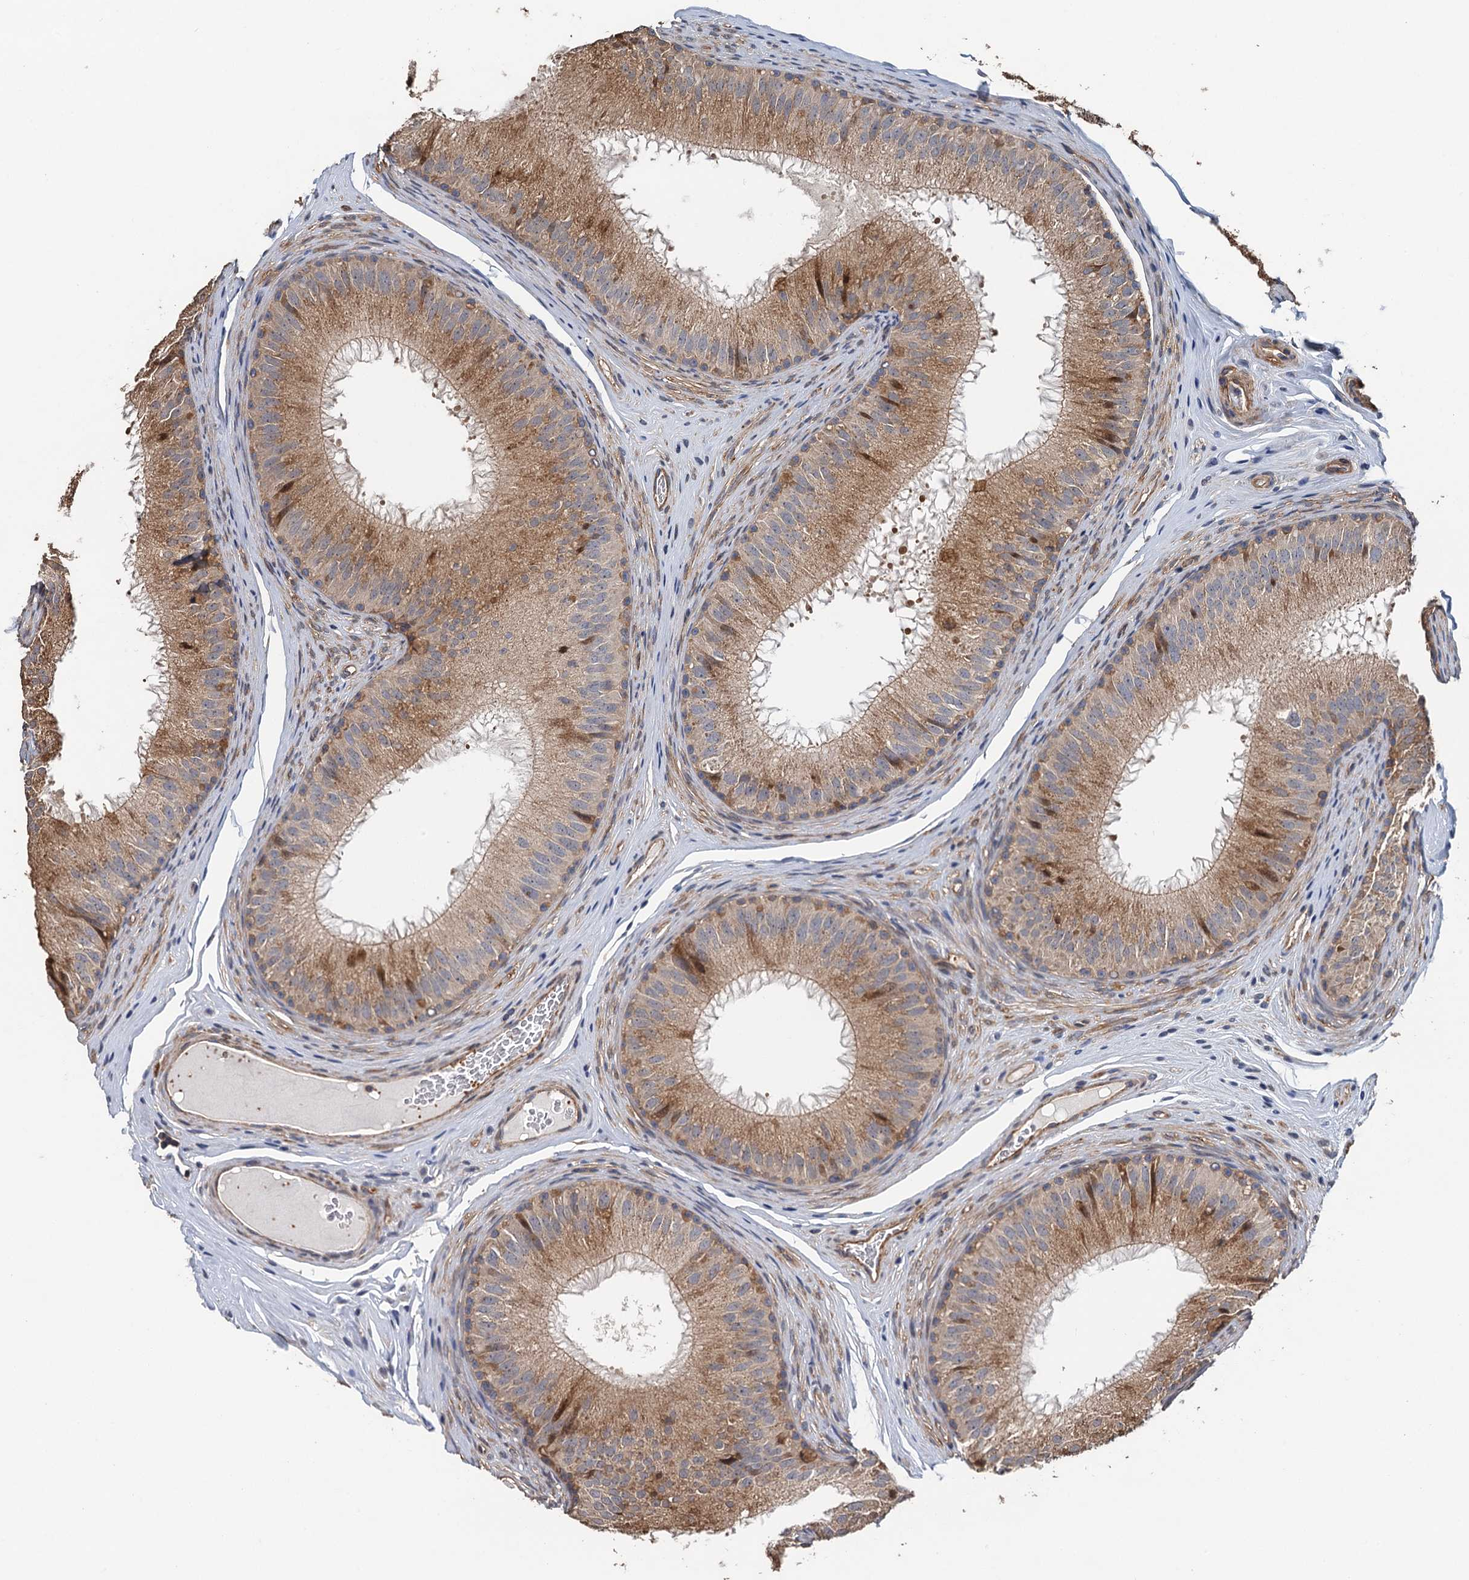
{"staining": {"intensity": "moderate", "quantity": "25%-75%", "location": "cytoplasmic/membranous"}, "tissue": "epididymis", "cell_type": "Glandular cells", "image_type": "normal", "snomed": [{"axis": "morphology", "description": "Normal tissue, NOS"}, {"axis": "topography", "description": "Epididymis"}], "caption": "Human epididymis stained with a protein marker shows moderate staining in glandular cells.", "gene": "MEAK7", "patient": {"sex": "male", "age": 32}}